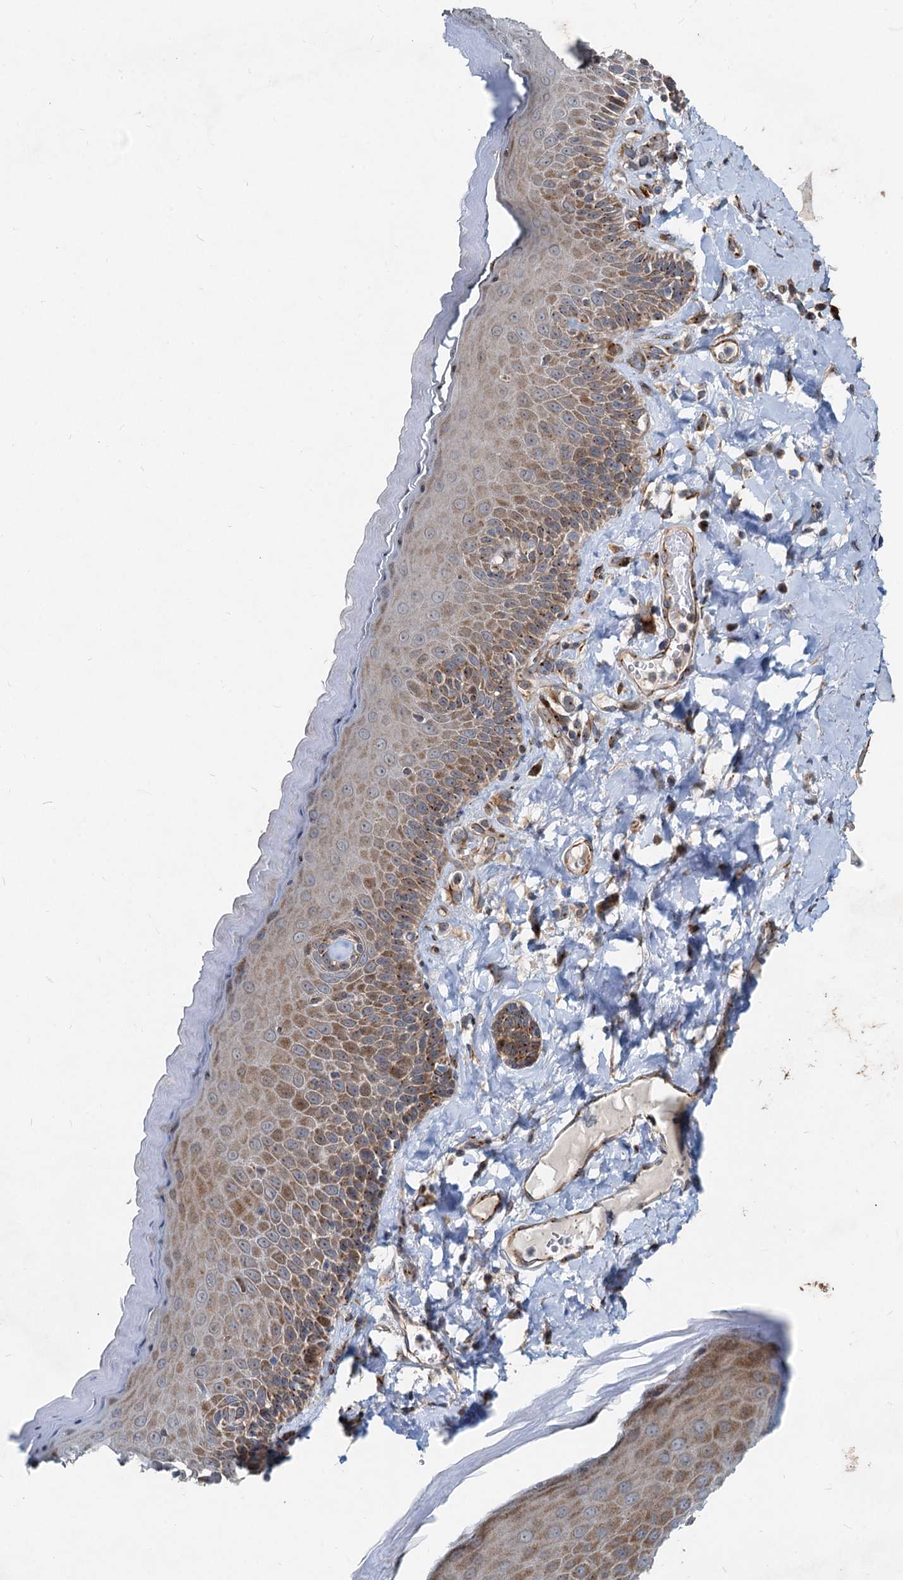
{"staining": {"intensity": "moderate", "quantity": "25%-75%", "location": "cytoplasmic/membranous,nuclear"}, "tissue": "skin", "cell_type": "Epidermal cells", "image_type": "normal", "snomed": [{"axis": "morphology", "description": "Normal tissue, NOS"}, {"axis": "topography", "description": "Anal"}], "caption": "About 25%-75% of epidermal cells in normal human skin demonstrate moderate cytoplasmic/membranous,nuclear protein positivity as visualized by brown immunohistochemical staining.", "gene": "CEP68", "patient": {"sex": "male", "age": 69}}